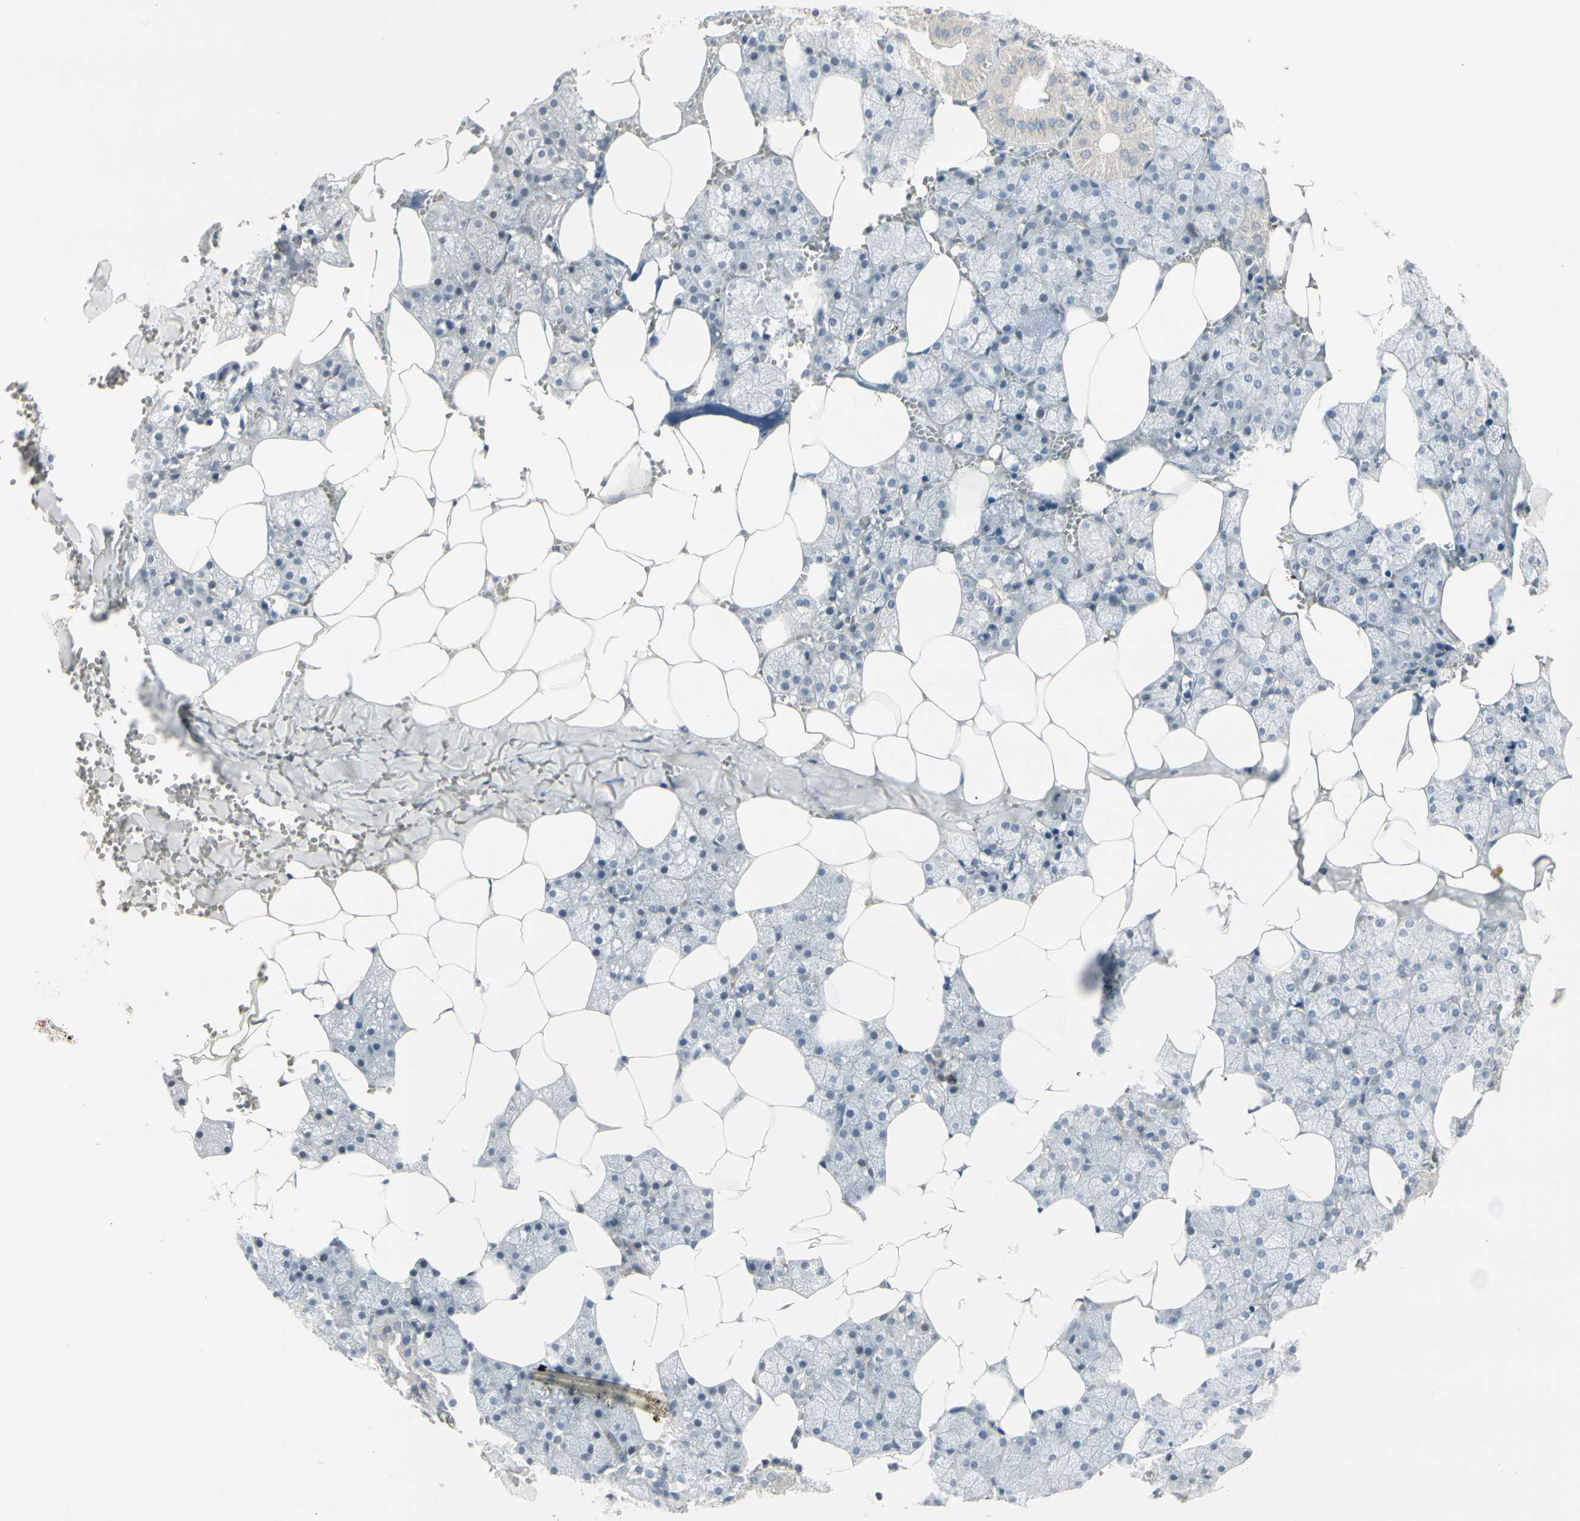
{"staining": {"intensity": "negative", "quantity": "none", "location": "none"}, "tissue": "salivary gland", "cell_type": "Glandular cells", "image_type": "normal", "snomed": [{"axis": "morphology", "description": "Normal tissue, NOS"}, {"axis": "topography", "description": "Salivary gland"}], "caption": "Image shows no protein staining in glandular cells of unremarkable salivary gland.", "gene": "DMPK", "patient": {"sex": "male", "age": 62}}